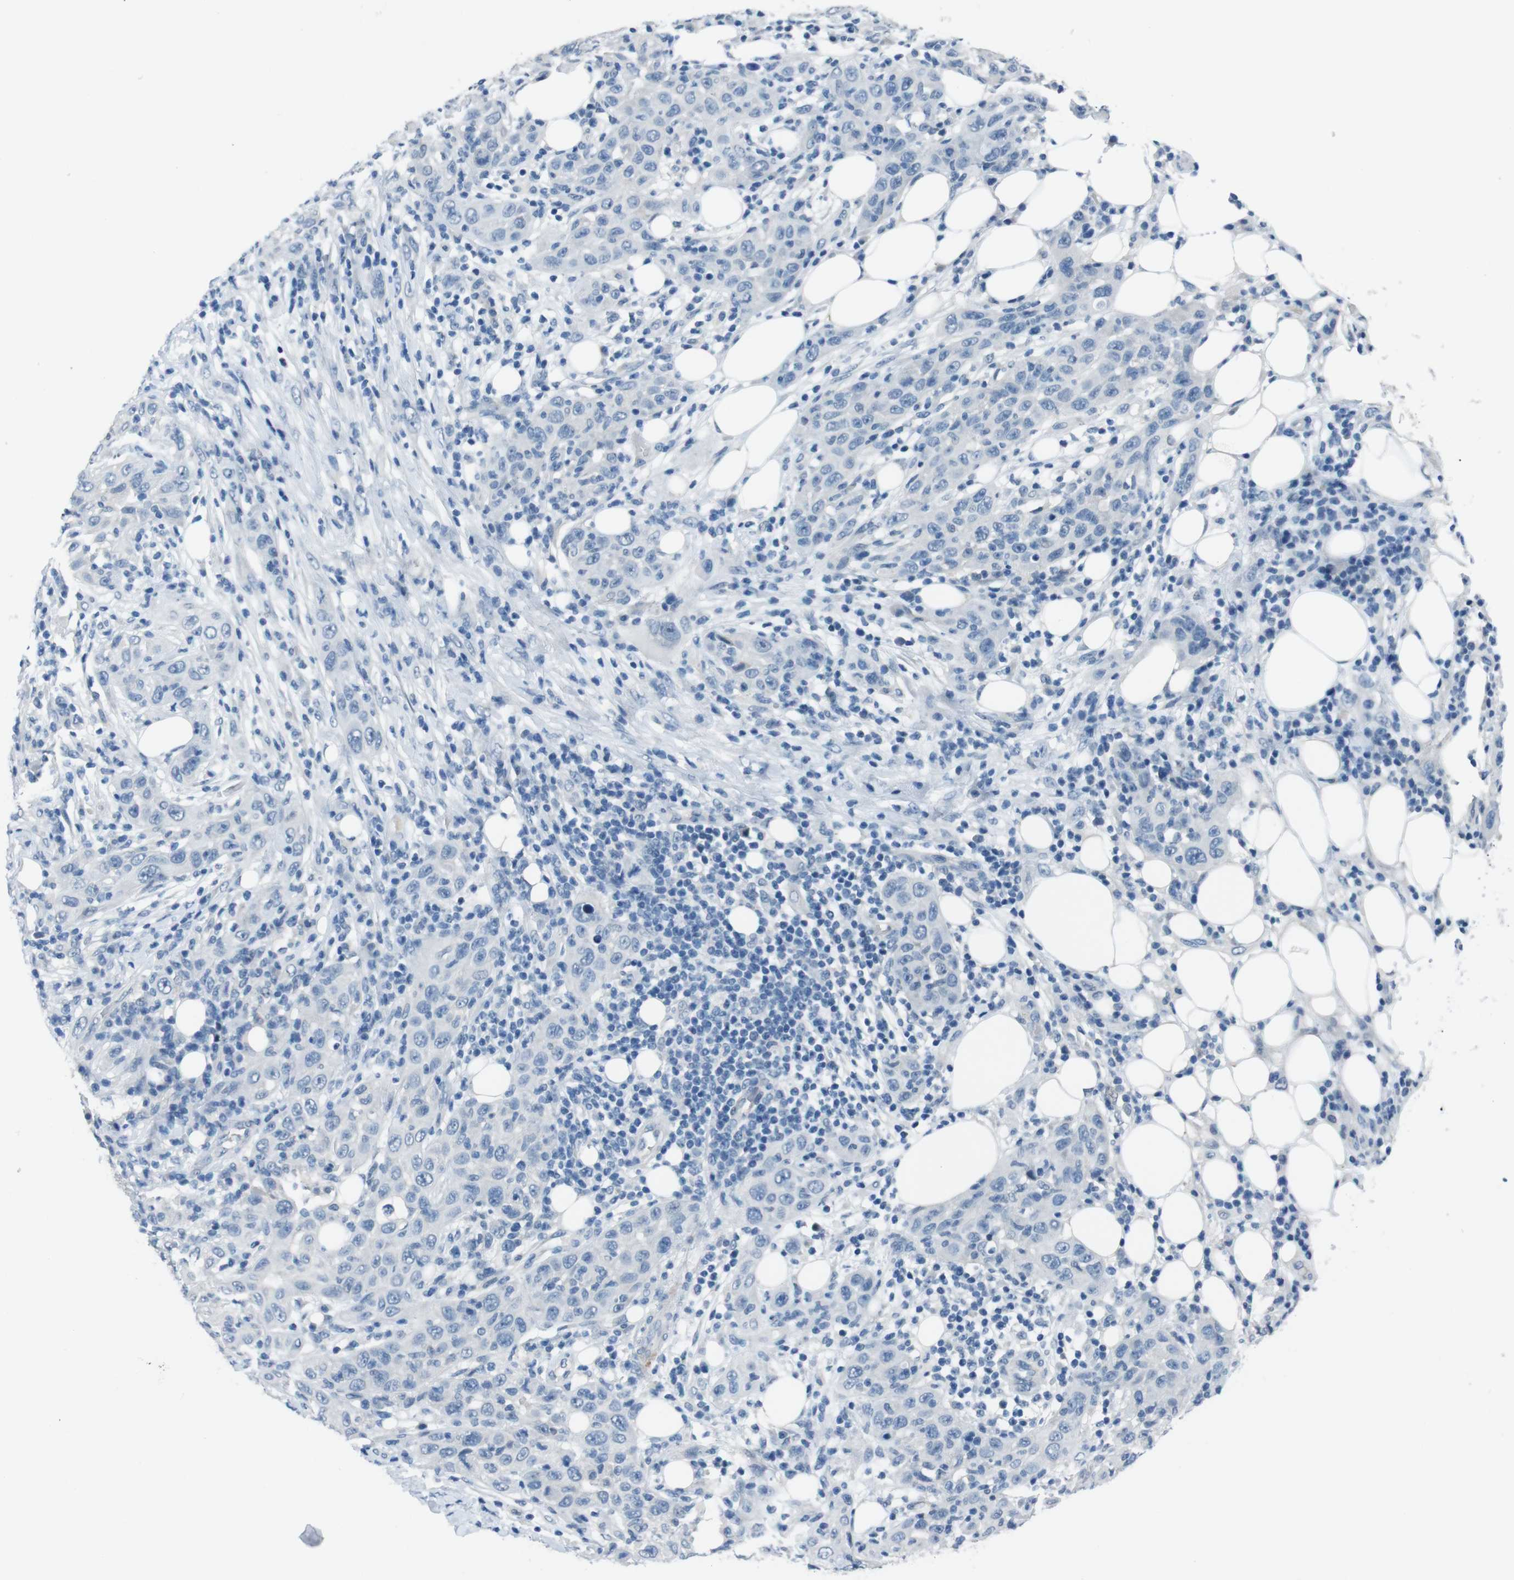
{"staining": {"intensity": "negative", "quantity": "none", "location": "none"}, "tissue": "skin cancer", "cell_type": "Tumor cells", "image_type": "cancer", "snomed": [{"axis": "morphology", "description": "Squamous cell carcinoma, NOS"}, {"axis": "topography", "description": "Skin"}], "caption": "A histopathology image of human skin cancer is negative for staining in tumor cells.", "gene": "HRH2", "patient": {"sex": "female", "age": 88}}